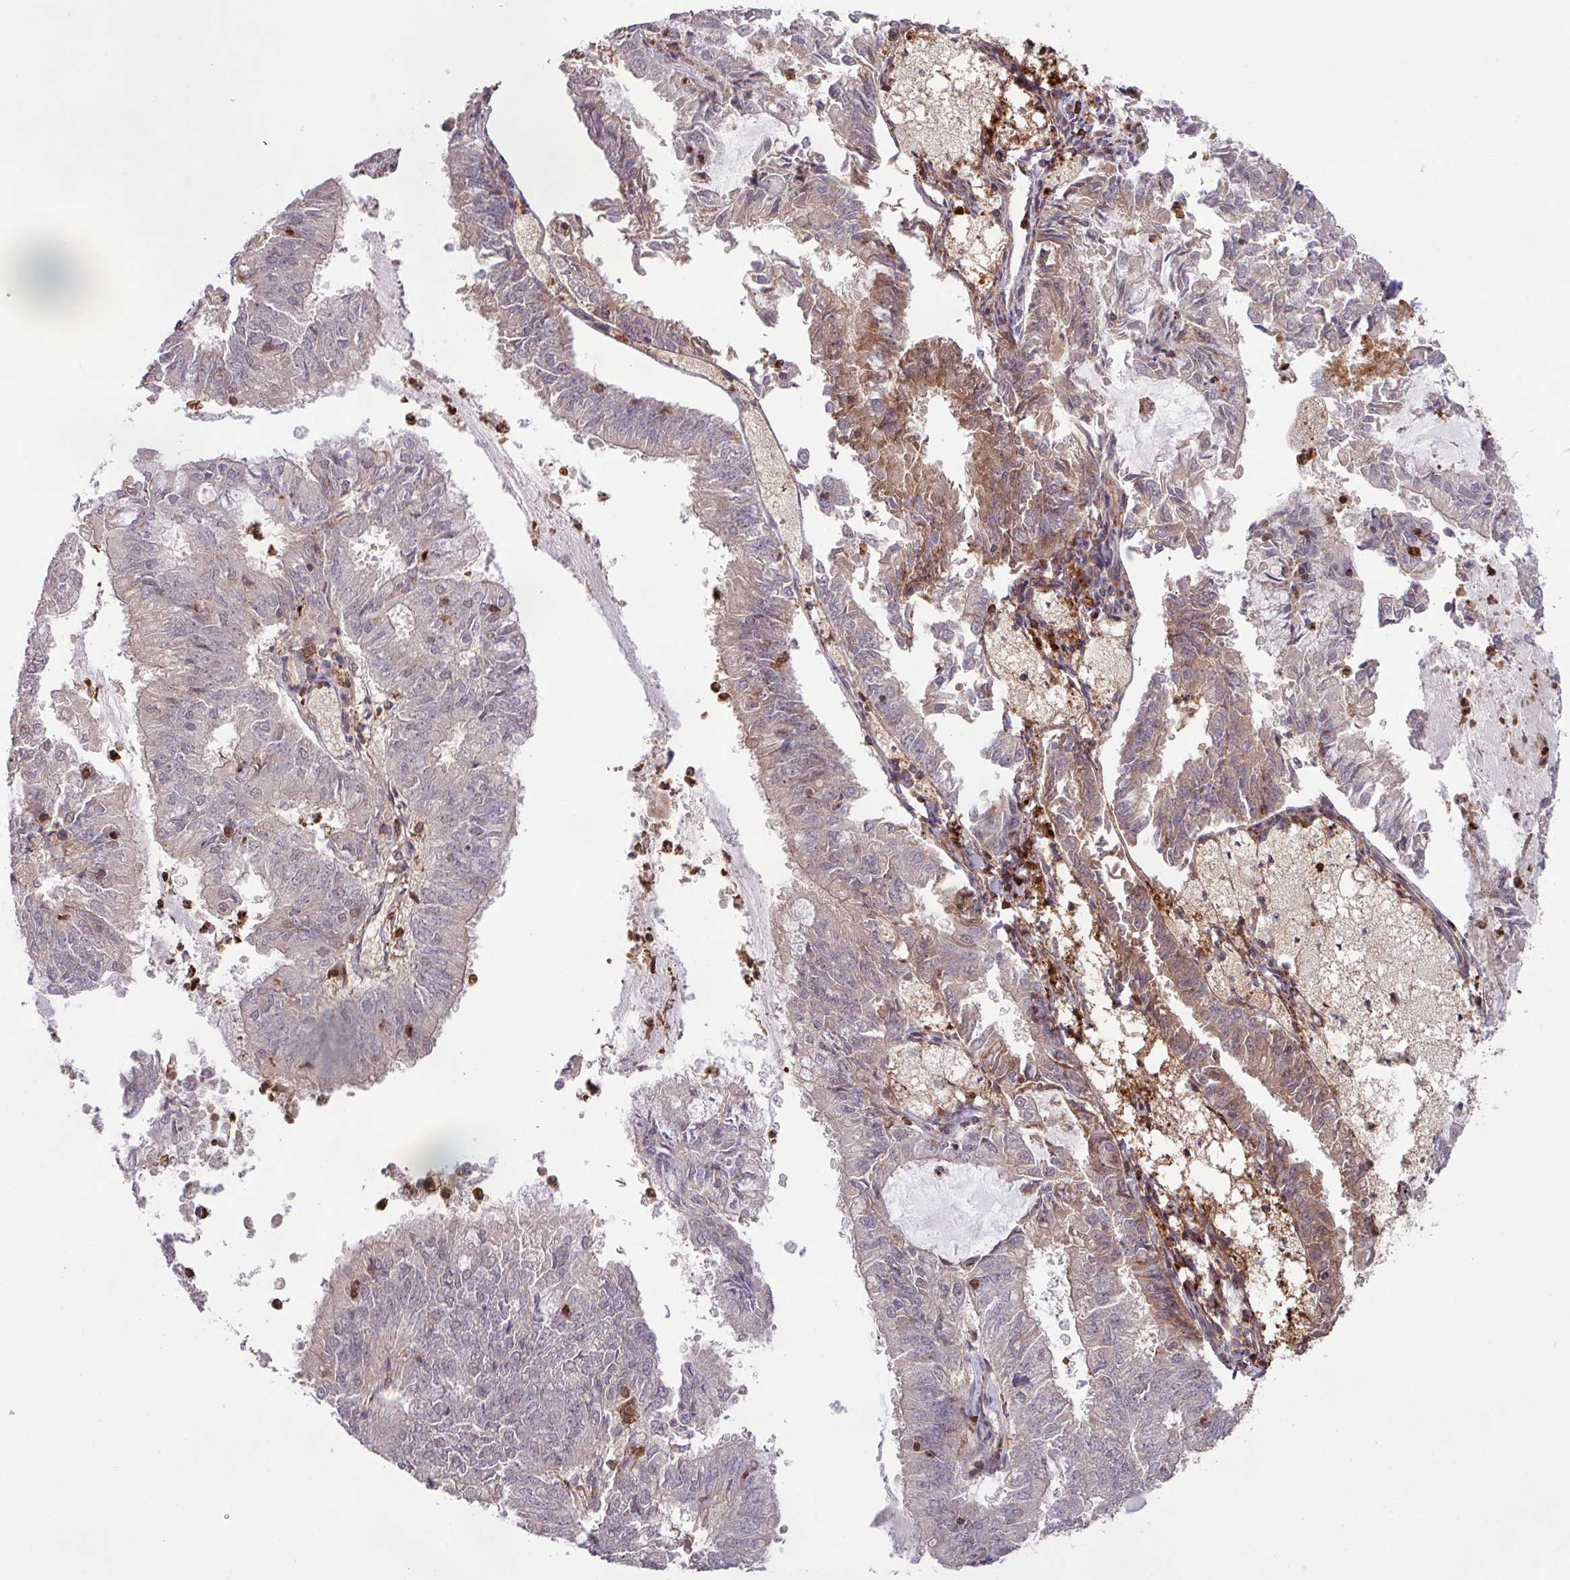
{"staining": {"intensity": "moderate", "quantity": "<25%", "location": "cytoplasmic/membranous"}, "tissue": "endometrial cancer", "cell_type": "Tumor cells", "image_type": "cancer", "snomed": [{"axis": "morphology", "description": "Adenocarcinoma, NOS"}, {"axis": "topography", "description": "Endometrium"}], "caption": "Endometrial cancer was stained to show a protein in brown. There is low levels of moderate cytoplasmic/membranous positivity in approximately <25% of tumor cells.", "gene": "GON7", "patient": {"sex": "female", "age": 57}}